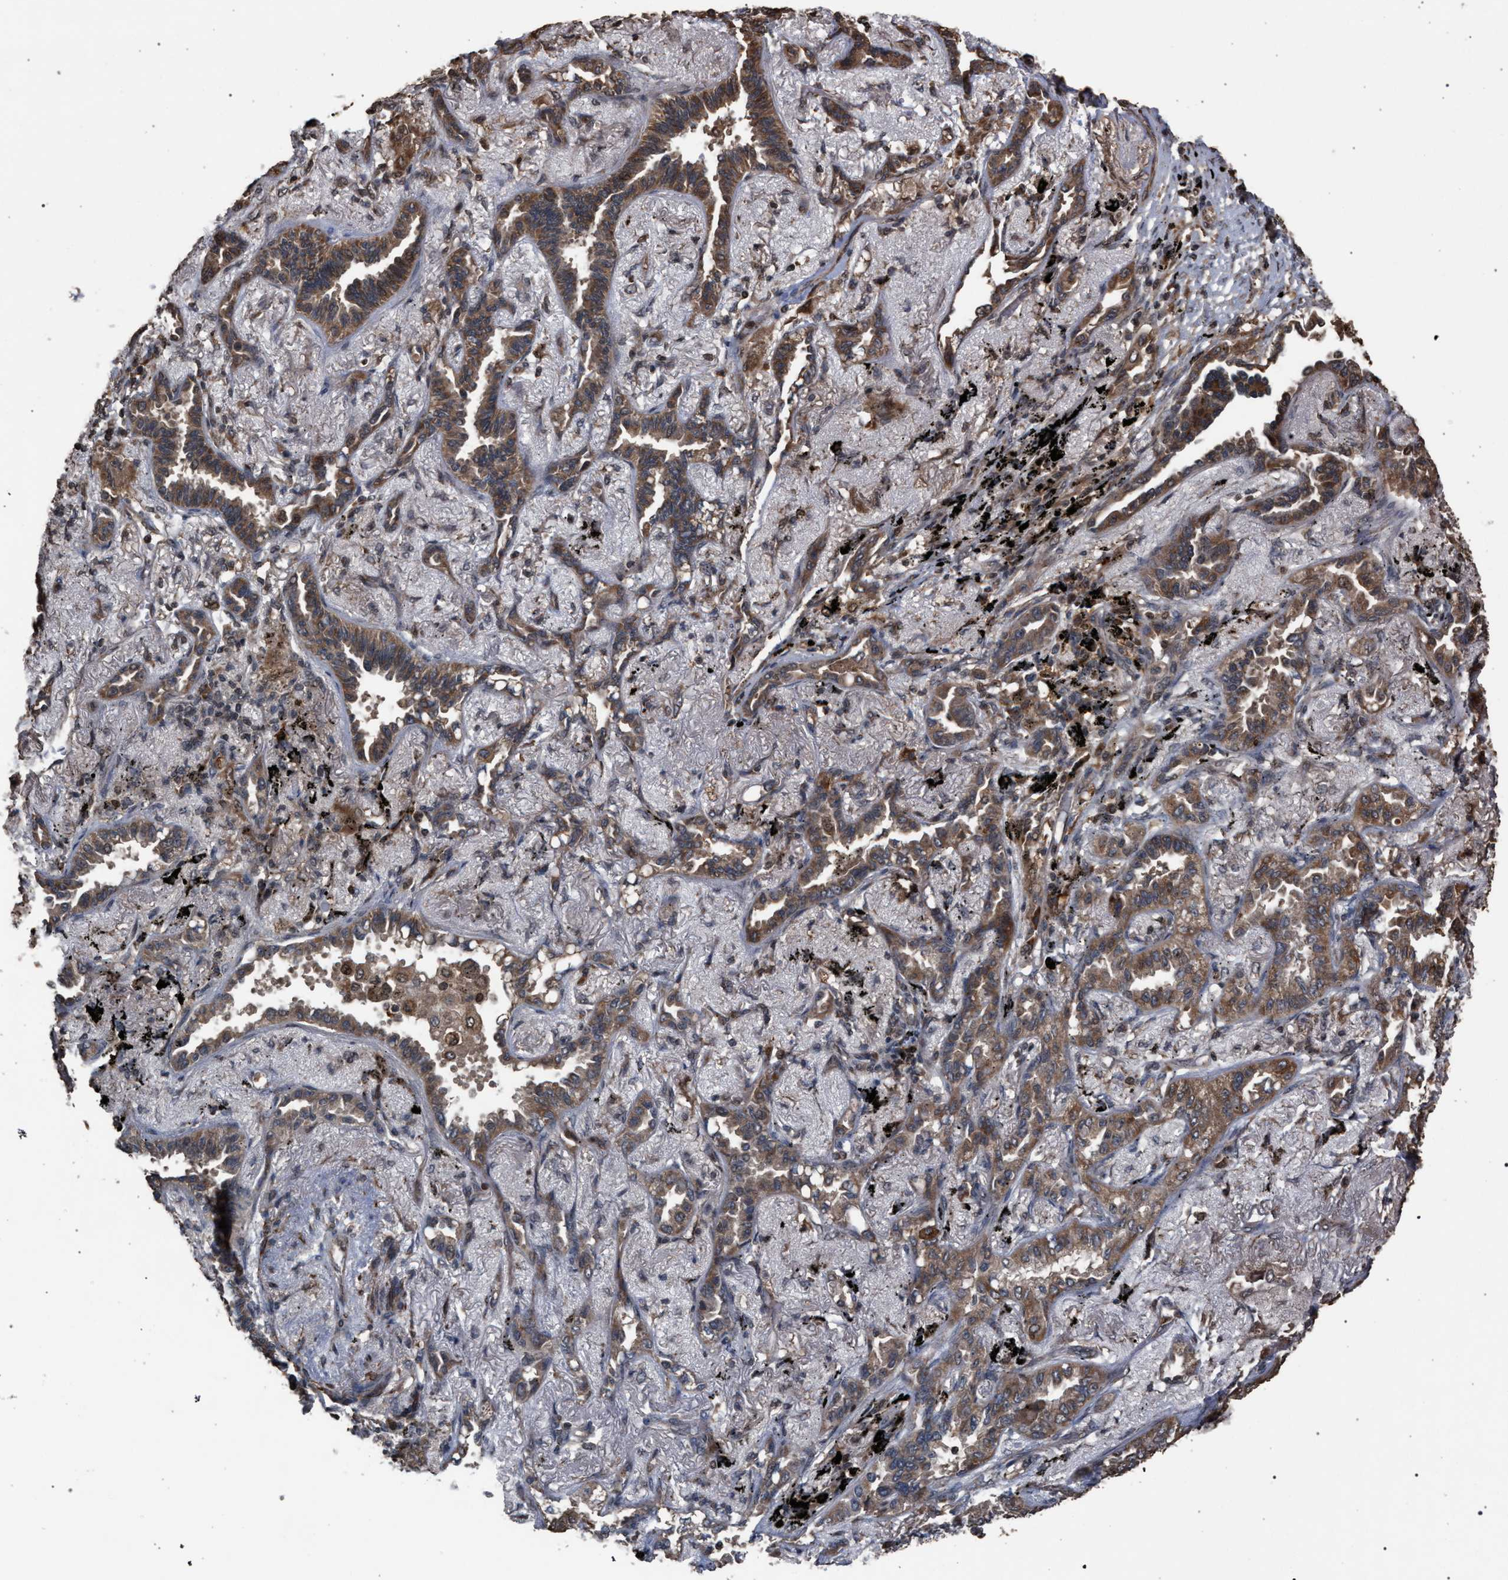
{"staining": {"intensity": "moderate", "quantity": ">75%", "location": "cytoplasmic/membranous"}, "tissue": "lung cancer", "cell_type": "Tumor cells", "image_type": "cancer", "snomed": [{"axis": "morphology", "description": "Adenocarcinoma, NOS"}, {"axis": "topography", "description": "Lung"}], "caption": "Immunohistochemistry (DAB (3,3'-diaminobenzidine)) staining of human lung cancer exhibits moderate cytoplasmic/membranous protein expression in about >75% of tumor cells.", "gene": "NAA35", "patient": {"sex": "male", "age": 59}}